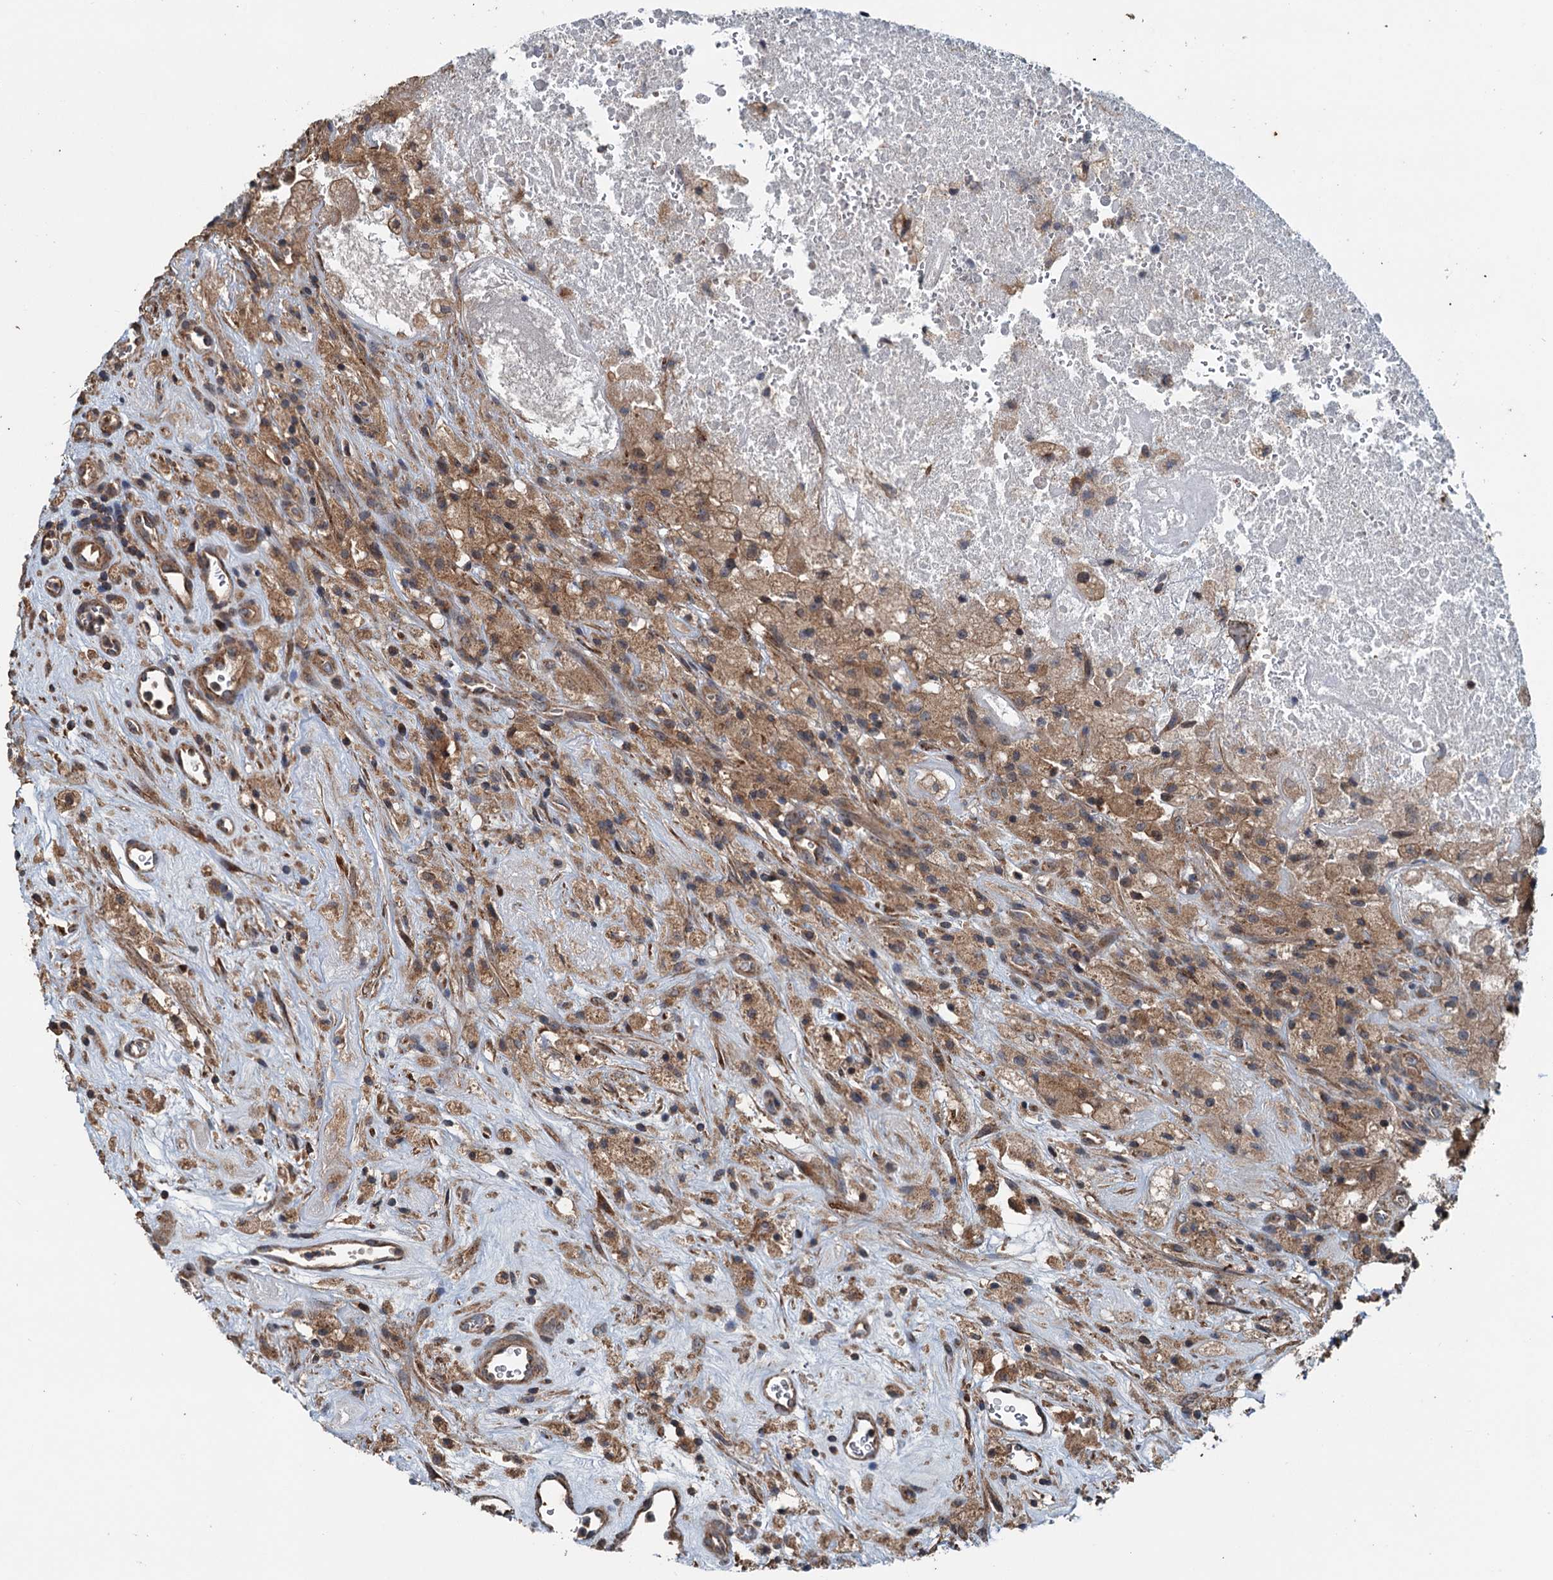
{"staining": {"intensity": "moderate", "quantity": "<25%", "location": "cytoplasmic/membranous"}, "tissue": "glioma", "cell_type": "Tumor cells", "image_type": "cancer", "snomed": [{"axis": "morphology", "description": "Glioma, malignant, High grade"}, {"axis": "topography", "description": "Brain"}], "caption": "Approximately <25% of tumor cells in human glioma show moderate cytoplasmic/membranous protein staining as visualized by brown immunohistochemical staining.", "gene": "TEDC1", "patient": {"sex": "male", "age": 76}}